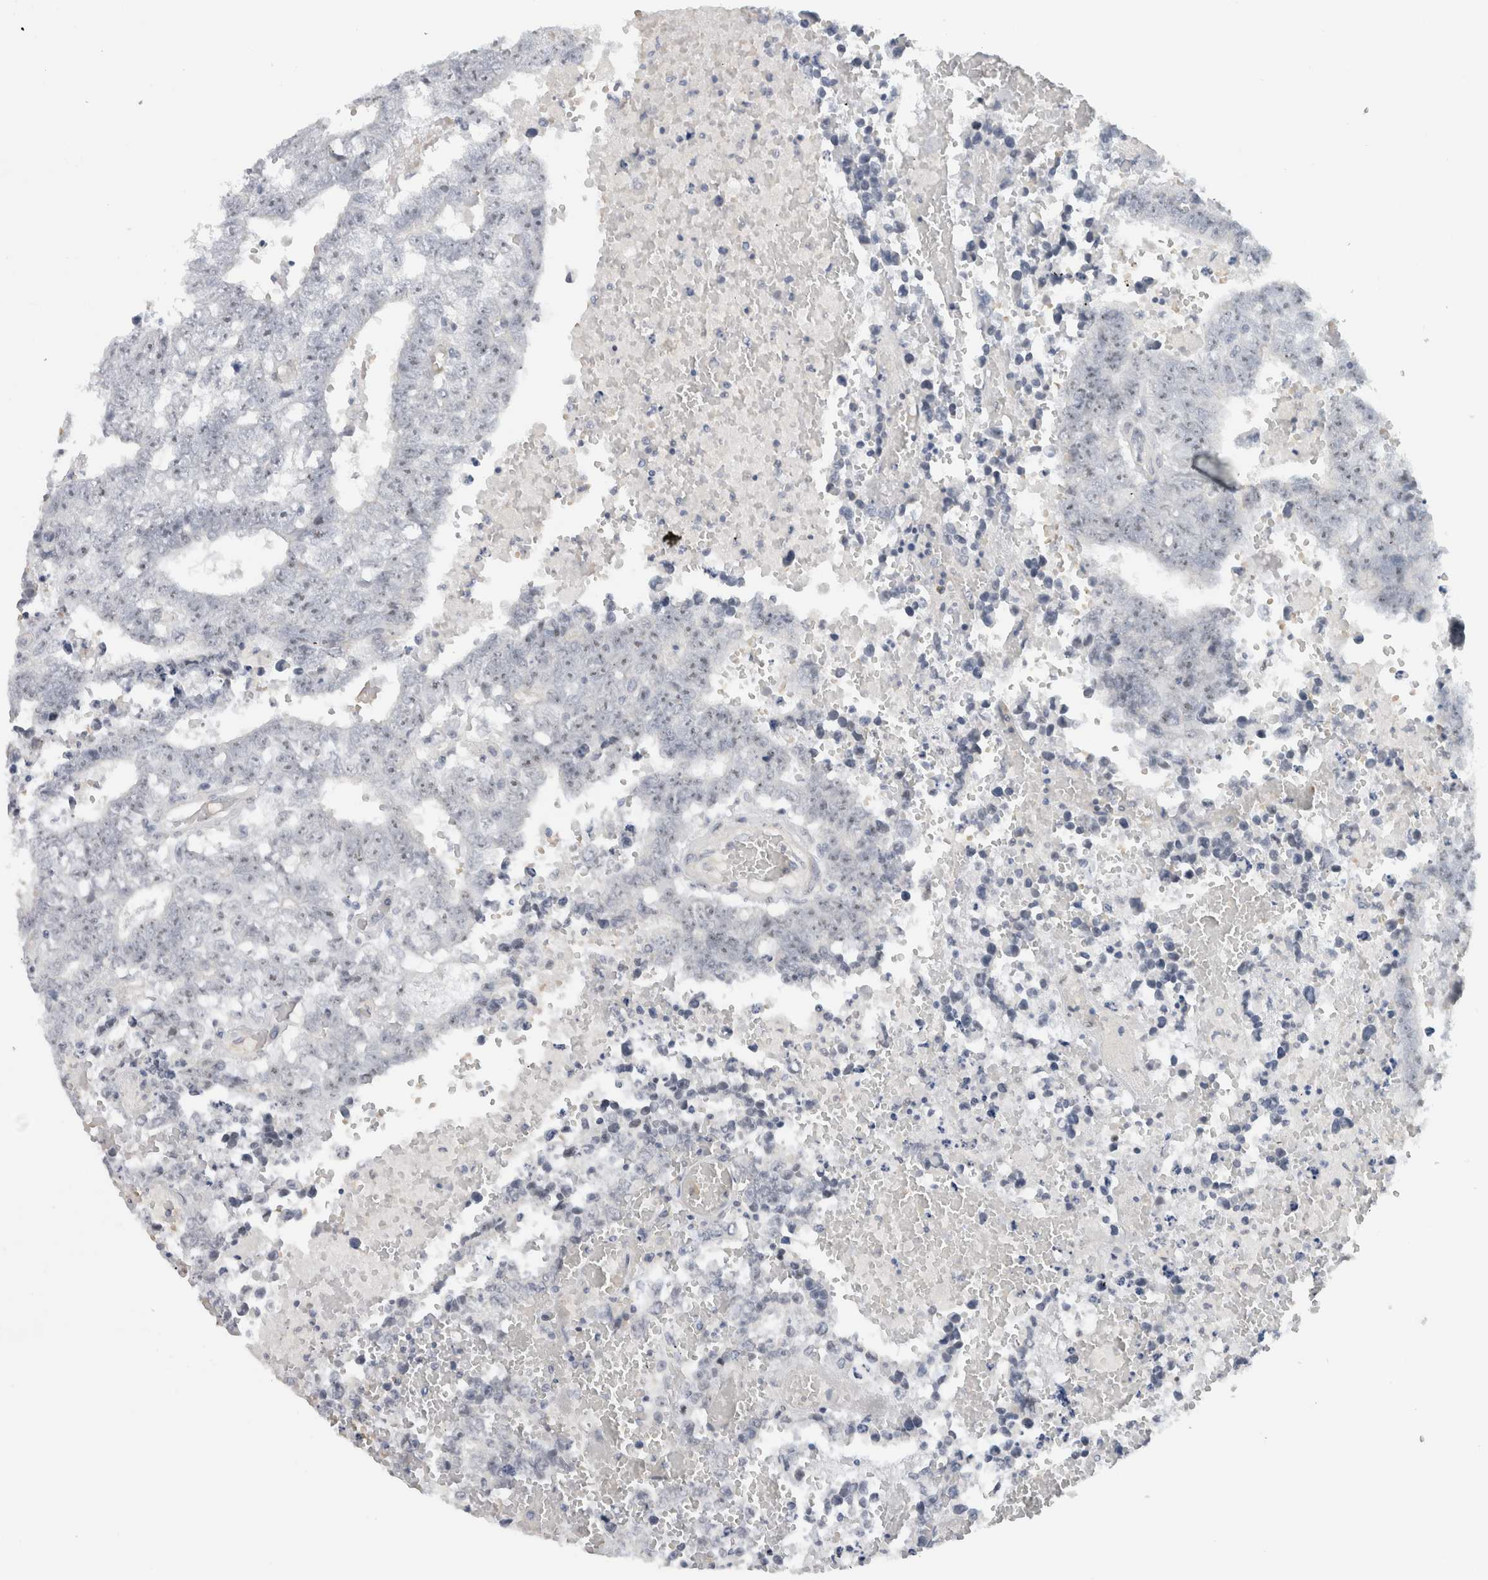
{"staining": {"intensity": "negative", "quantity": "none", "location": "none"}, "tissue": "testis cancer", "cell_type": "Tumor cells", "image_type": "cancer", "snomed": [{"axis": "morphology", "description": "Carcinoma, Embryonal, NOS"}, {"axis": "topography", "description": "Testis"}], "caption": "Immunohistochemistry image of neoplastic tissue: human testis cancer (embryonal carcinoma) stained with DAB demonstrates no significant protein staining in tumor cells.", "gene": "FMR1NB", "patient": {"sex": "male", "age": 25}}